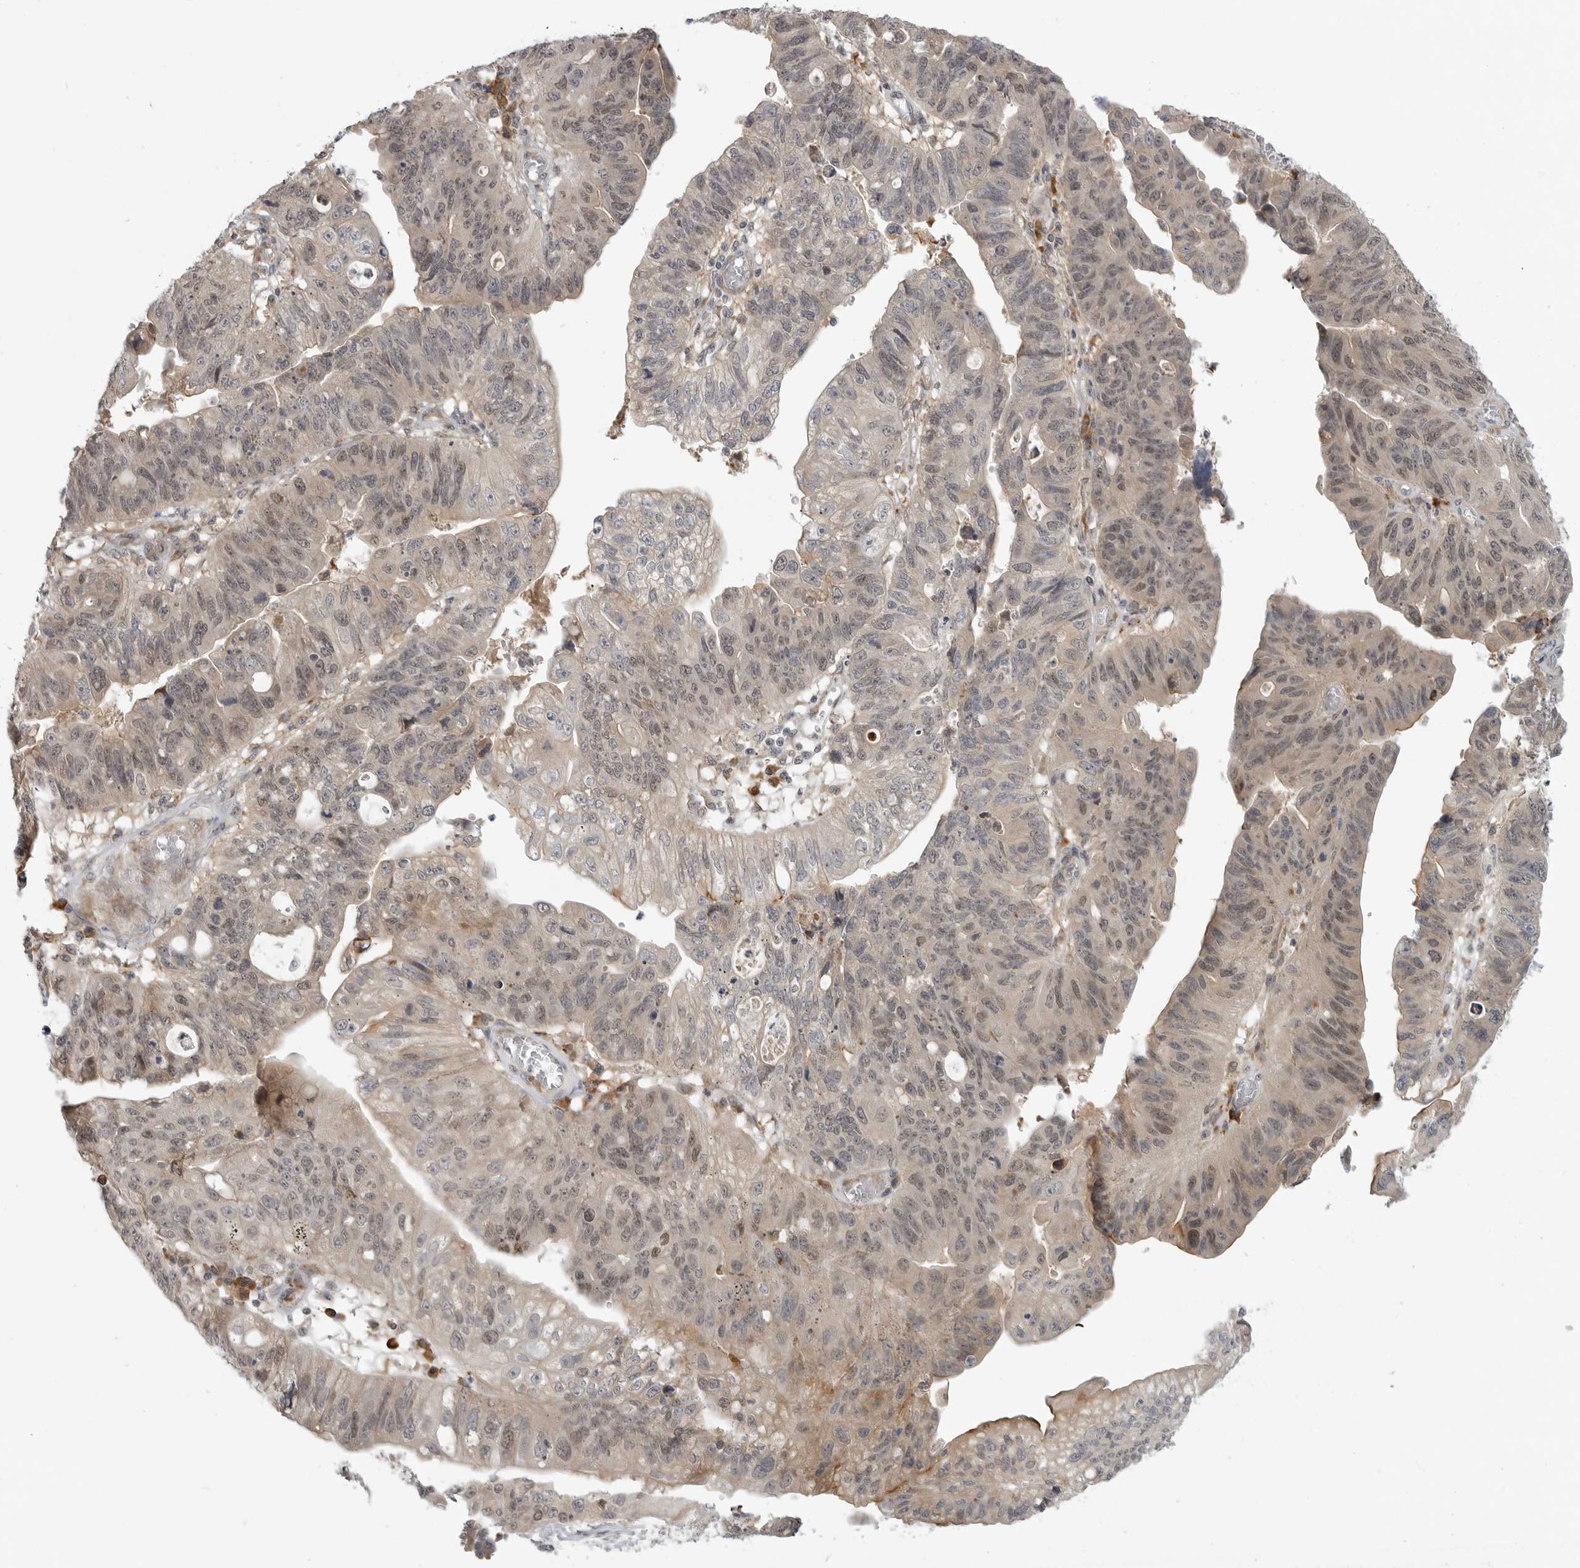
{"staining": {"intensity": "weak", "quantity": "25%-75%", "location": "cytoplasmic/membranous,nuclear"}, "tissue": "stomach cancer", "cell_type": "Tumor cells", "image_type": "cancer", "snomed": [{"axis": "morphology", "description": "Adenocarcinoma, NOS"}, {"axis": "topography", "description": "Stomach"}], "caption": "The histopathology image demonstrates immunohistochemical staining of adenocarcinoma (stomach). There is weak cytoplasmic/membranous and nuclear staining is present in approximately 25%-75% of tumor cells. (IHC, brightfield microscopy, high magnification).", "gene": "CEP295NL", "patient": {"sex": "male", "age": 59}}